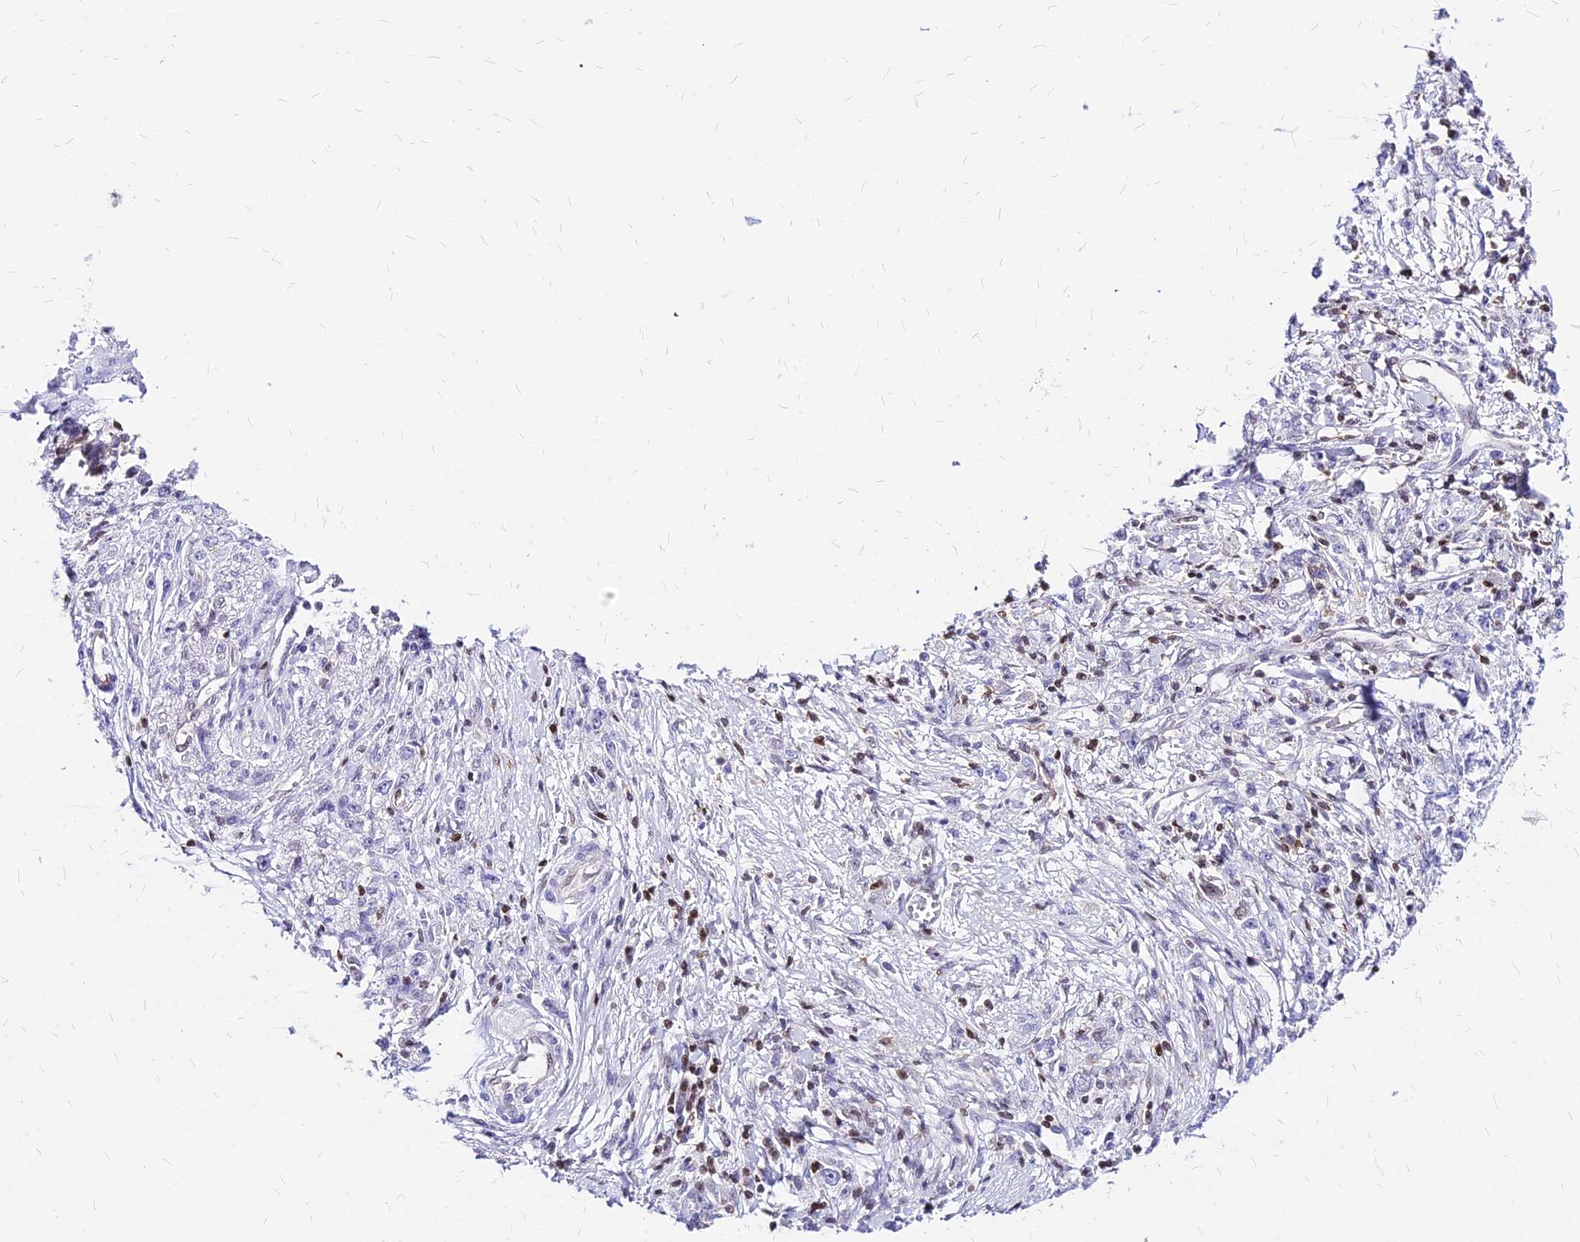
{"staining": {"intensity": "negative", "quantity": "none", "location": "none"}, "tissue": "stomach cancer", "cell_type": "Tumor cells", "image_type": "cancer", "snomed": [{"axis": "morphology", "description": "Adenocarcinoma, NOS"}, {"axis": "topography", "description": "Stomach"}], "caption": "Human adenocarcinoma (stomach) stained for a protein using IHC displays no positivity in tumor cells.", "gene": "PAXX", "patient": {"sex": "female", "age": 59}}